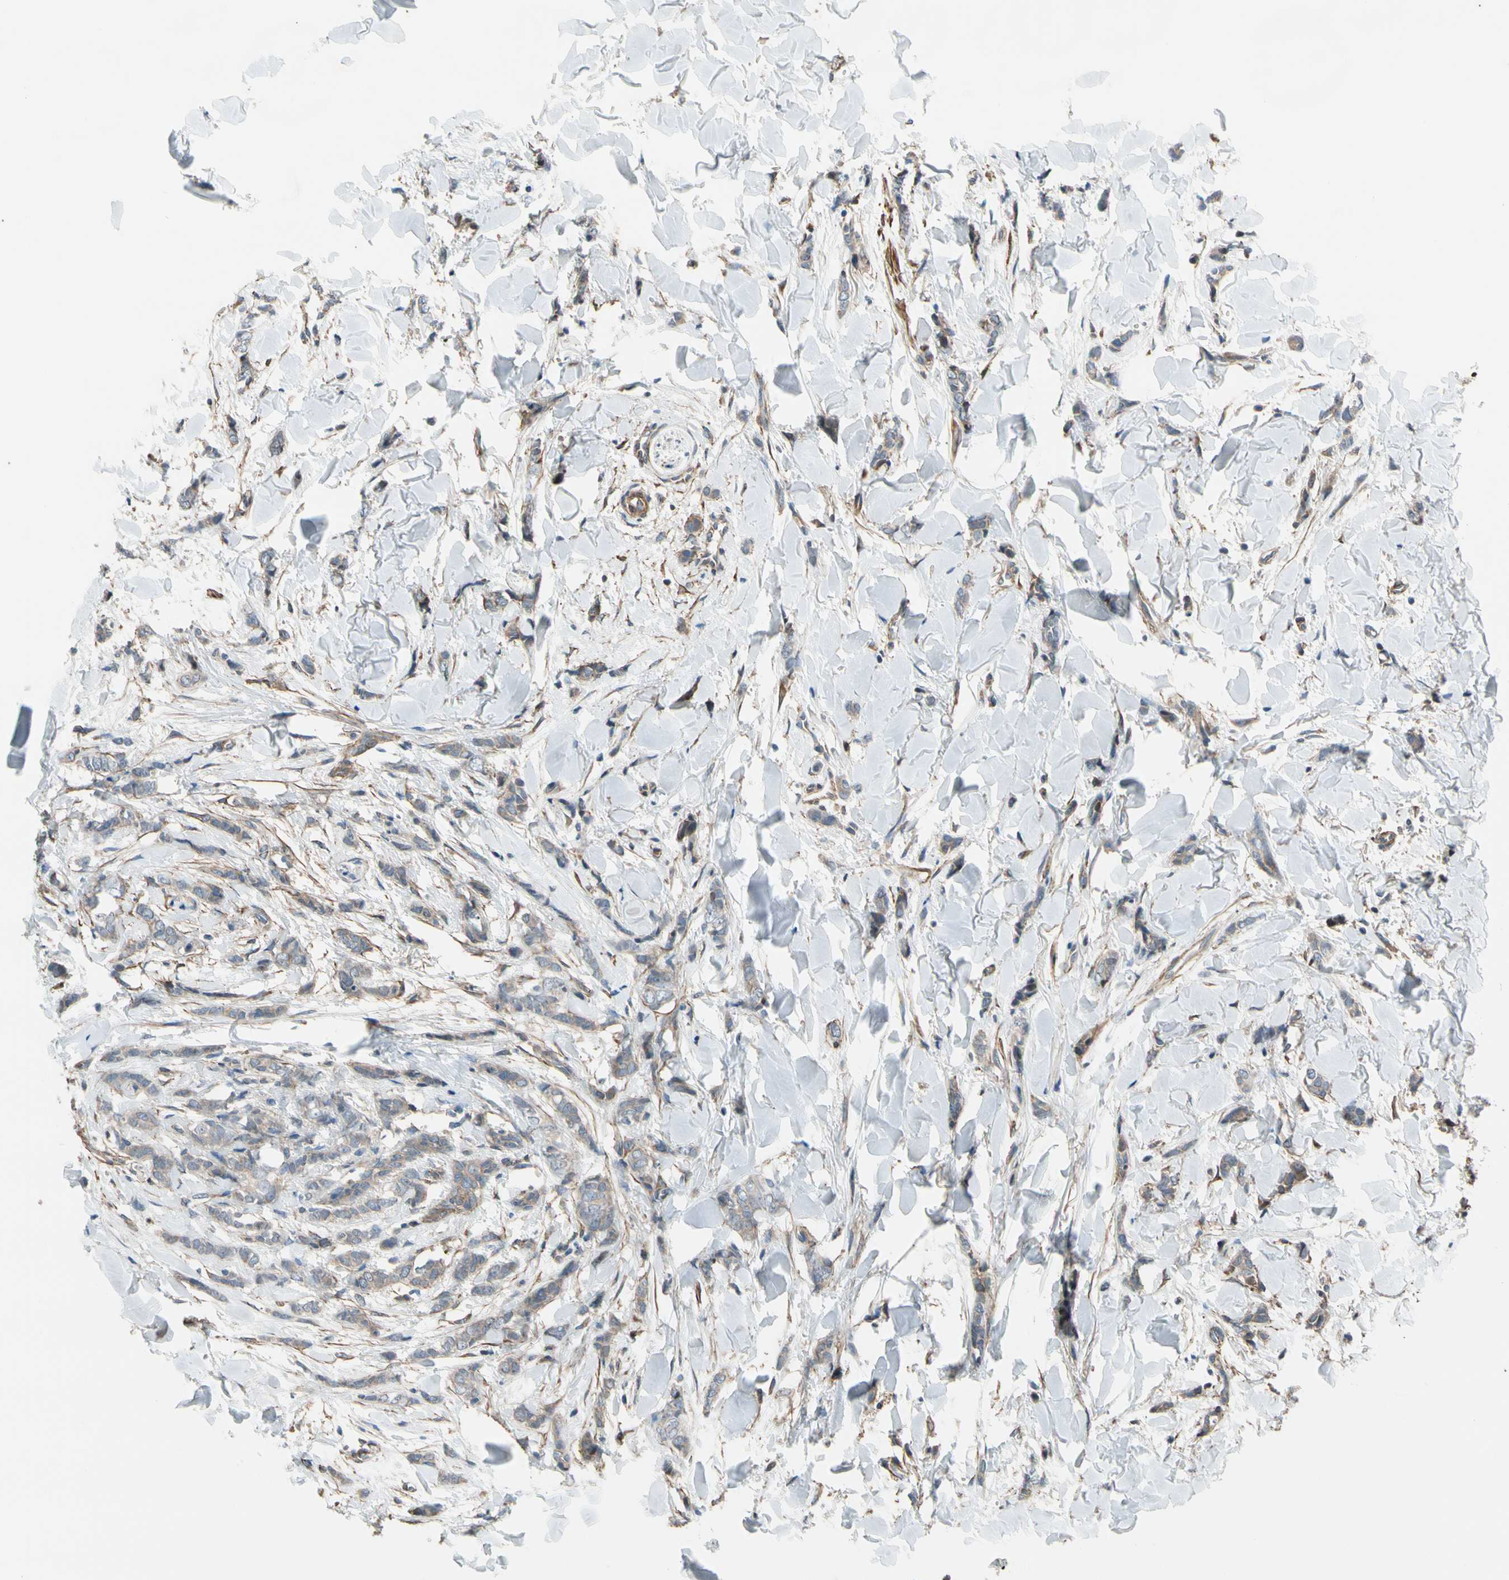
{"staining": {"intensity": "weak", "quantity": ">75%", "location": "cytoplasmic/membranous"}, "tissue": "breast cancer", "cell_type": "Tumor cells", "image_type": "cancer", "snomed": [{"axis": "morphology", "description": "Lobular carcinoma"}, {"axis": "topography", "description": "Skin"}, {"axis": "topography", "description": "Breast"}], "caption": "This is a micrograph of immunohistochemistry (IHC) staining of lobular carcinoma (breast), which shows weak positivity in the cytoplasmic/membranous of tumor cells.", "gene": "LIMK2", "patient": {"sex": "female", "age": 46}}